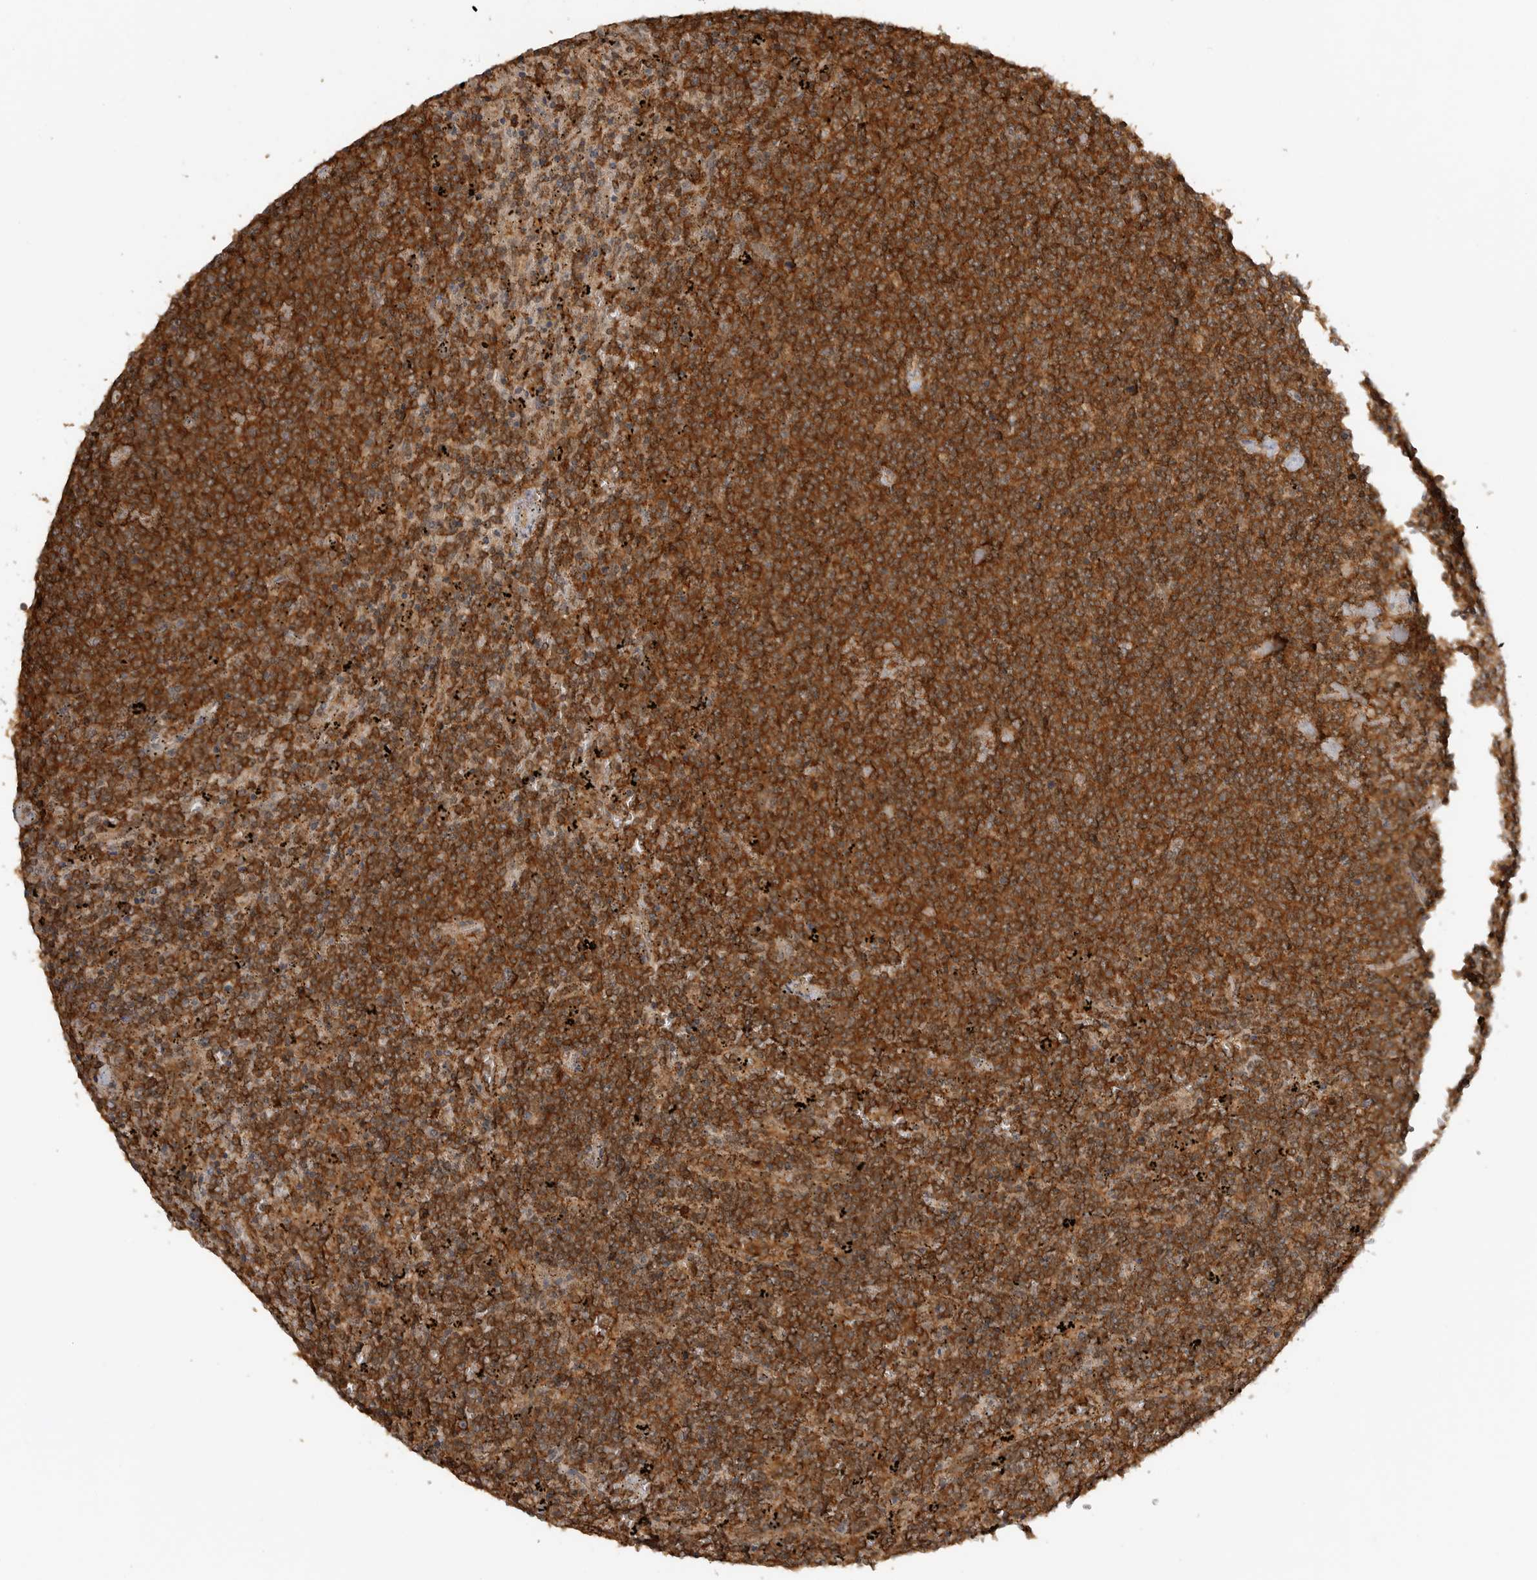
{"staining": {"intensity": "moderate", "quantity": ">75%", "location": "cytoplasmic/membranous"}, "tissue": "lymphoma", "cell_type": "Tumor cells", "image_type": "cancer", "snomed": [{"axis": "morphology", "description": "Malignant lymphoma, non-Hodgkin's type, Low grade"}, {"axis": "topography", "description": "Spleen"}], "caption": "IHC of human malignant lymphoma, non-Hodgkin's type (low-grade) shows medium levels of moderate cytoplasmic/membranous positivity in approximately >75% of tumor cells. The protein of interest is stained brown, and the nuclei are stained in blue (DAB (3,3'-diaminobenzidine) IHC with brightfield microscopy, high magnification).", "gene": "ICOSLG", "patient": {"sex": "female", "age": 50}}